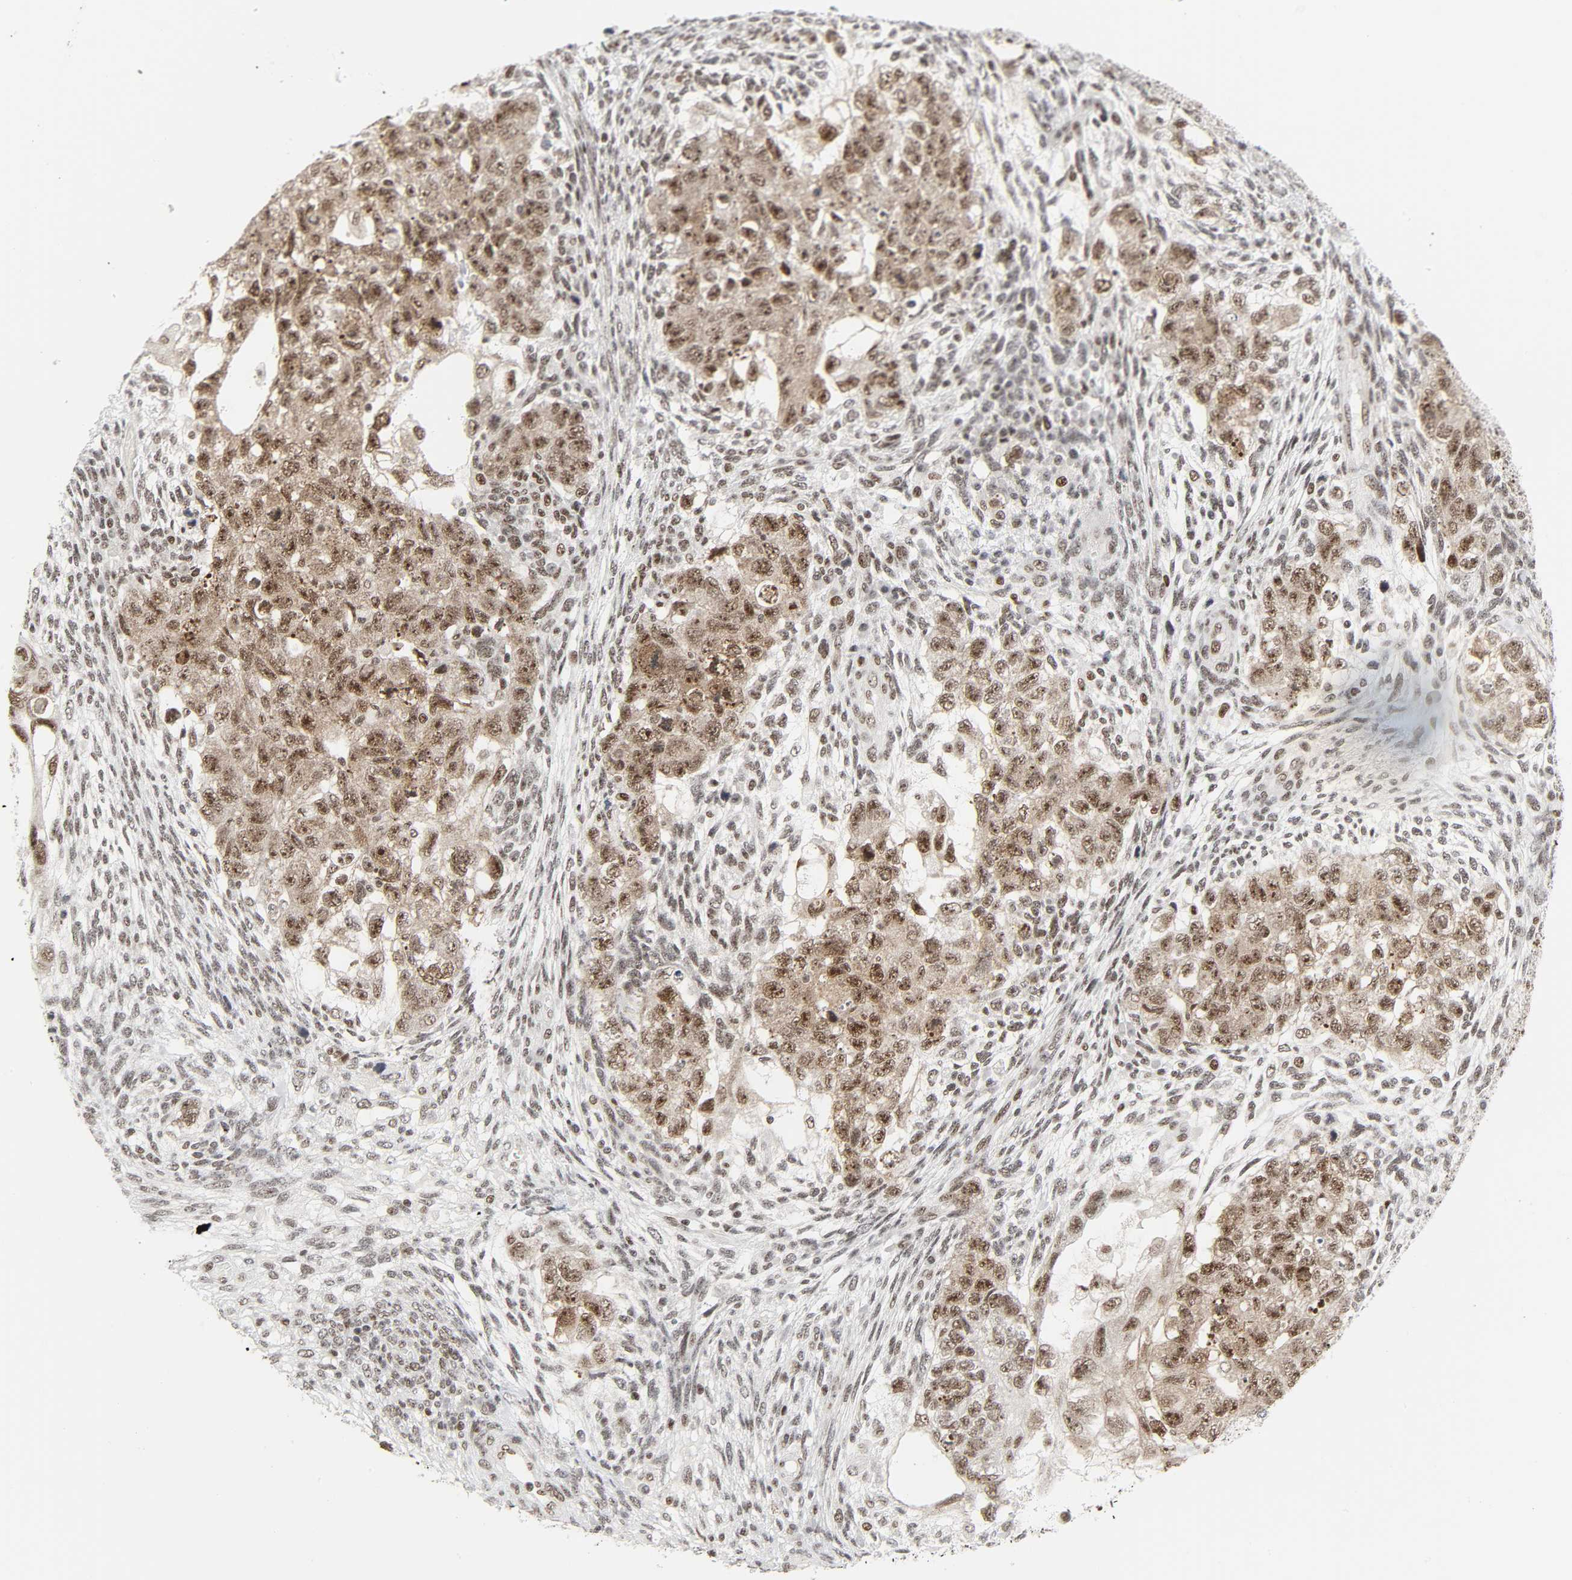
{"staining": {"intensity": "moderate", "quantity": ">75%", "location": "cytoplasmic/membranous,nuclear"}, "tissue": "testis cancer", "cell_type": "Tumor cells", "image_type": "cancer", "snomed": [{"axis": "morphology", "description": "Normal tissue, NOS"}, {"axis": "morphology", "description": "Carcinoma, Embryonal, NOS"}, {"axis": "topography", "description": "Testis"}], "caption": "Testis embryonal carcinoma stained with a protein marker reveals moderate staining in tumor cells.", "gene": "CDK7", "patient": {"sex": "male", "age": 36}}